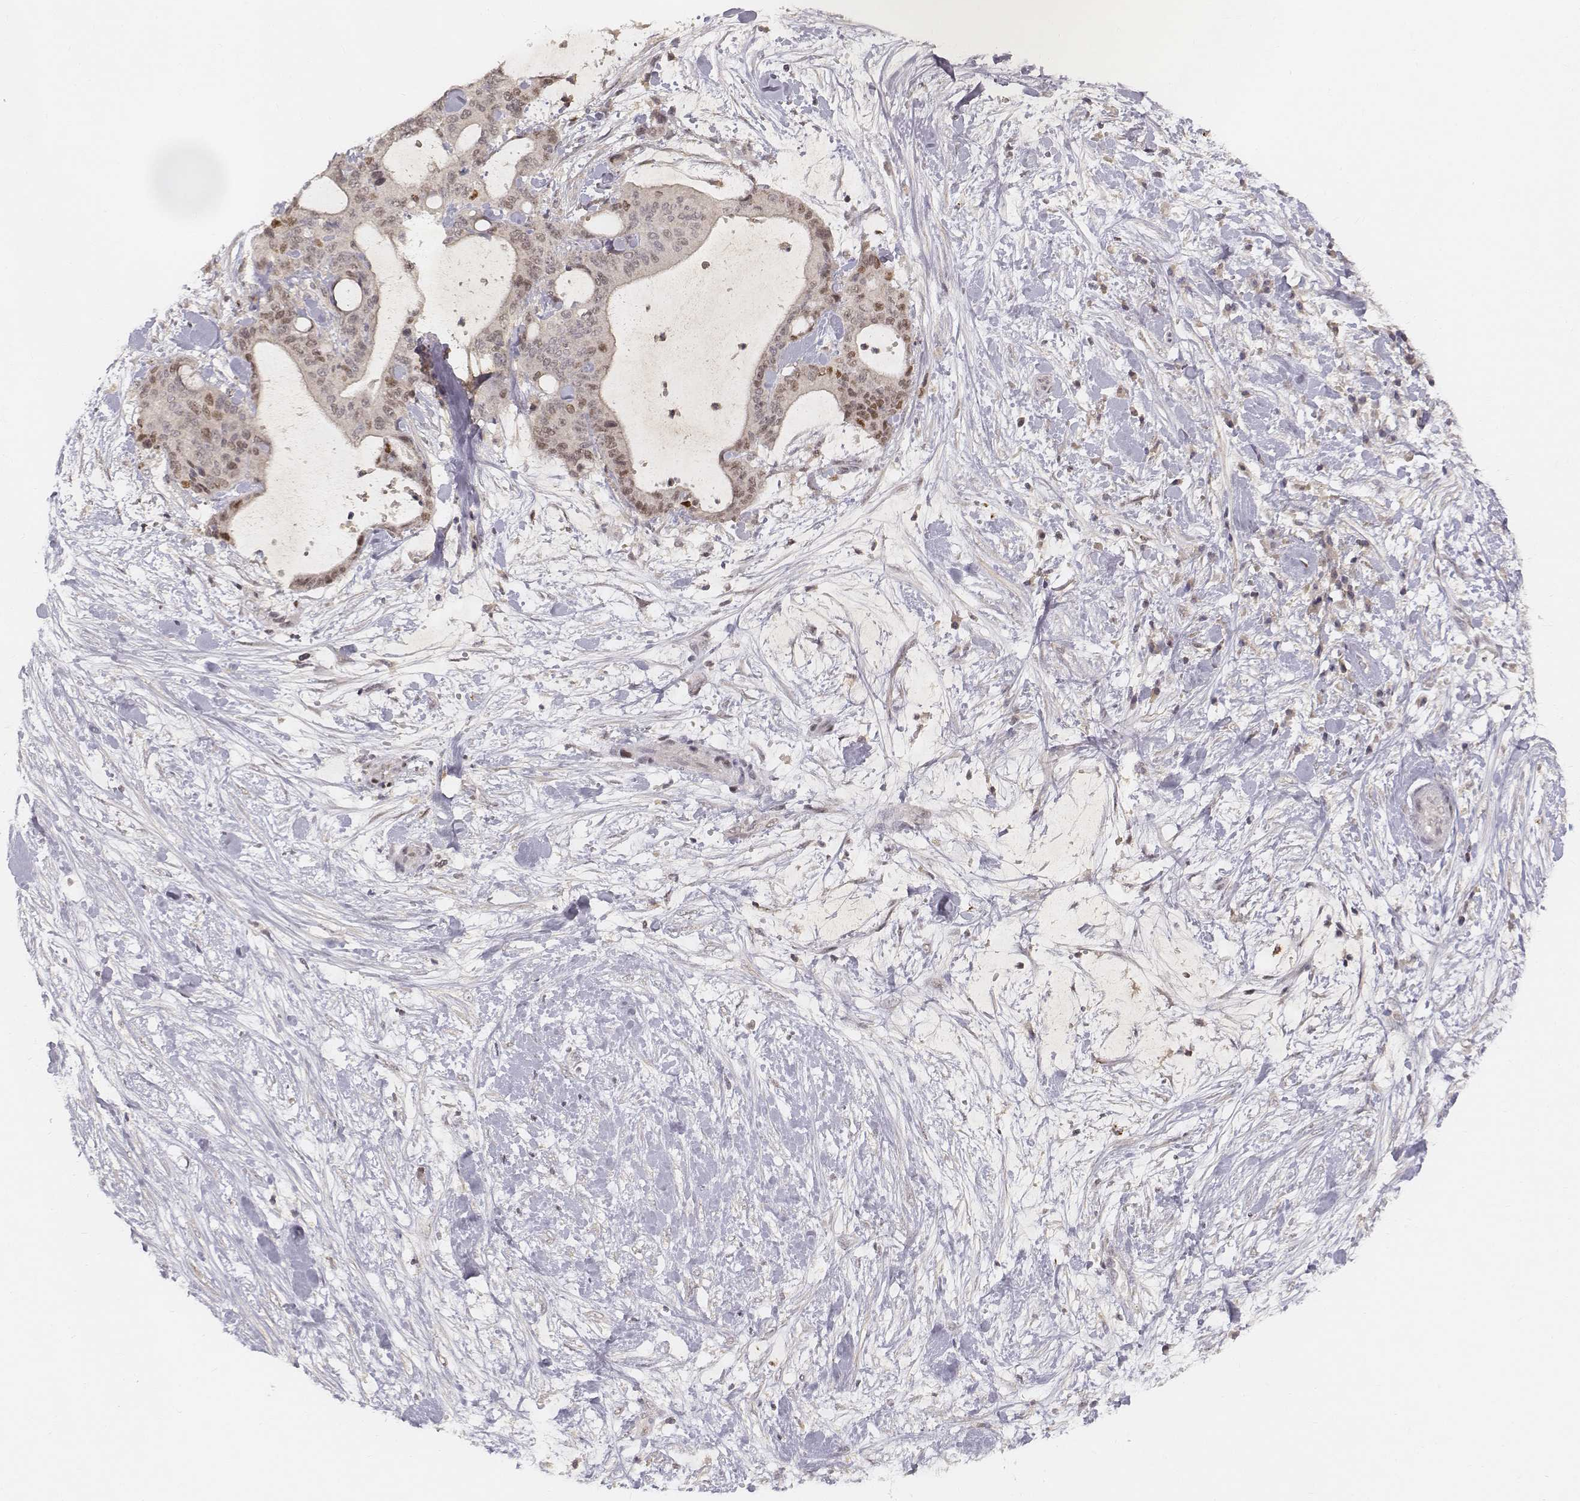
{"staining": {"intensity": "weak", "quantity": "<25%", "location": "nuclear"}, "tissue": "liver cancer", "cell_type": "Tumor cells", "image_type": "cancer", "snomed": [{"axis": "morphology", "description": "Cholangiocarcinoma"}, {"axis": "topography", "description": "Liver"}], "caption": "High power microscopy photomicrograph of an IHC histopathology image of liver cancer, revealing no significant staining in tumor cells. The staining is performed using DAB brown chromogen with nuclei counter-stained in using hematoxylin.", "gene": "FANCD2", "patient": {"sex": "female", "age": 73}}